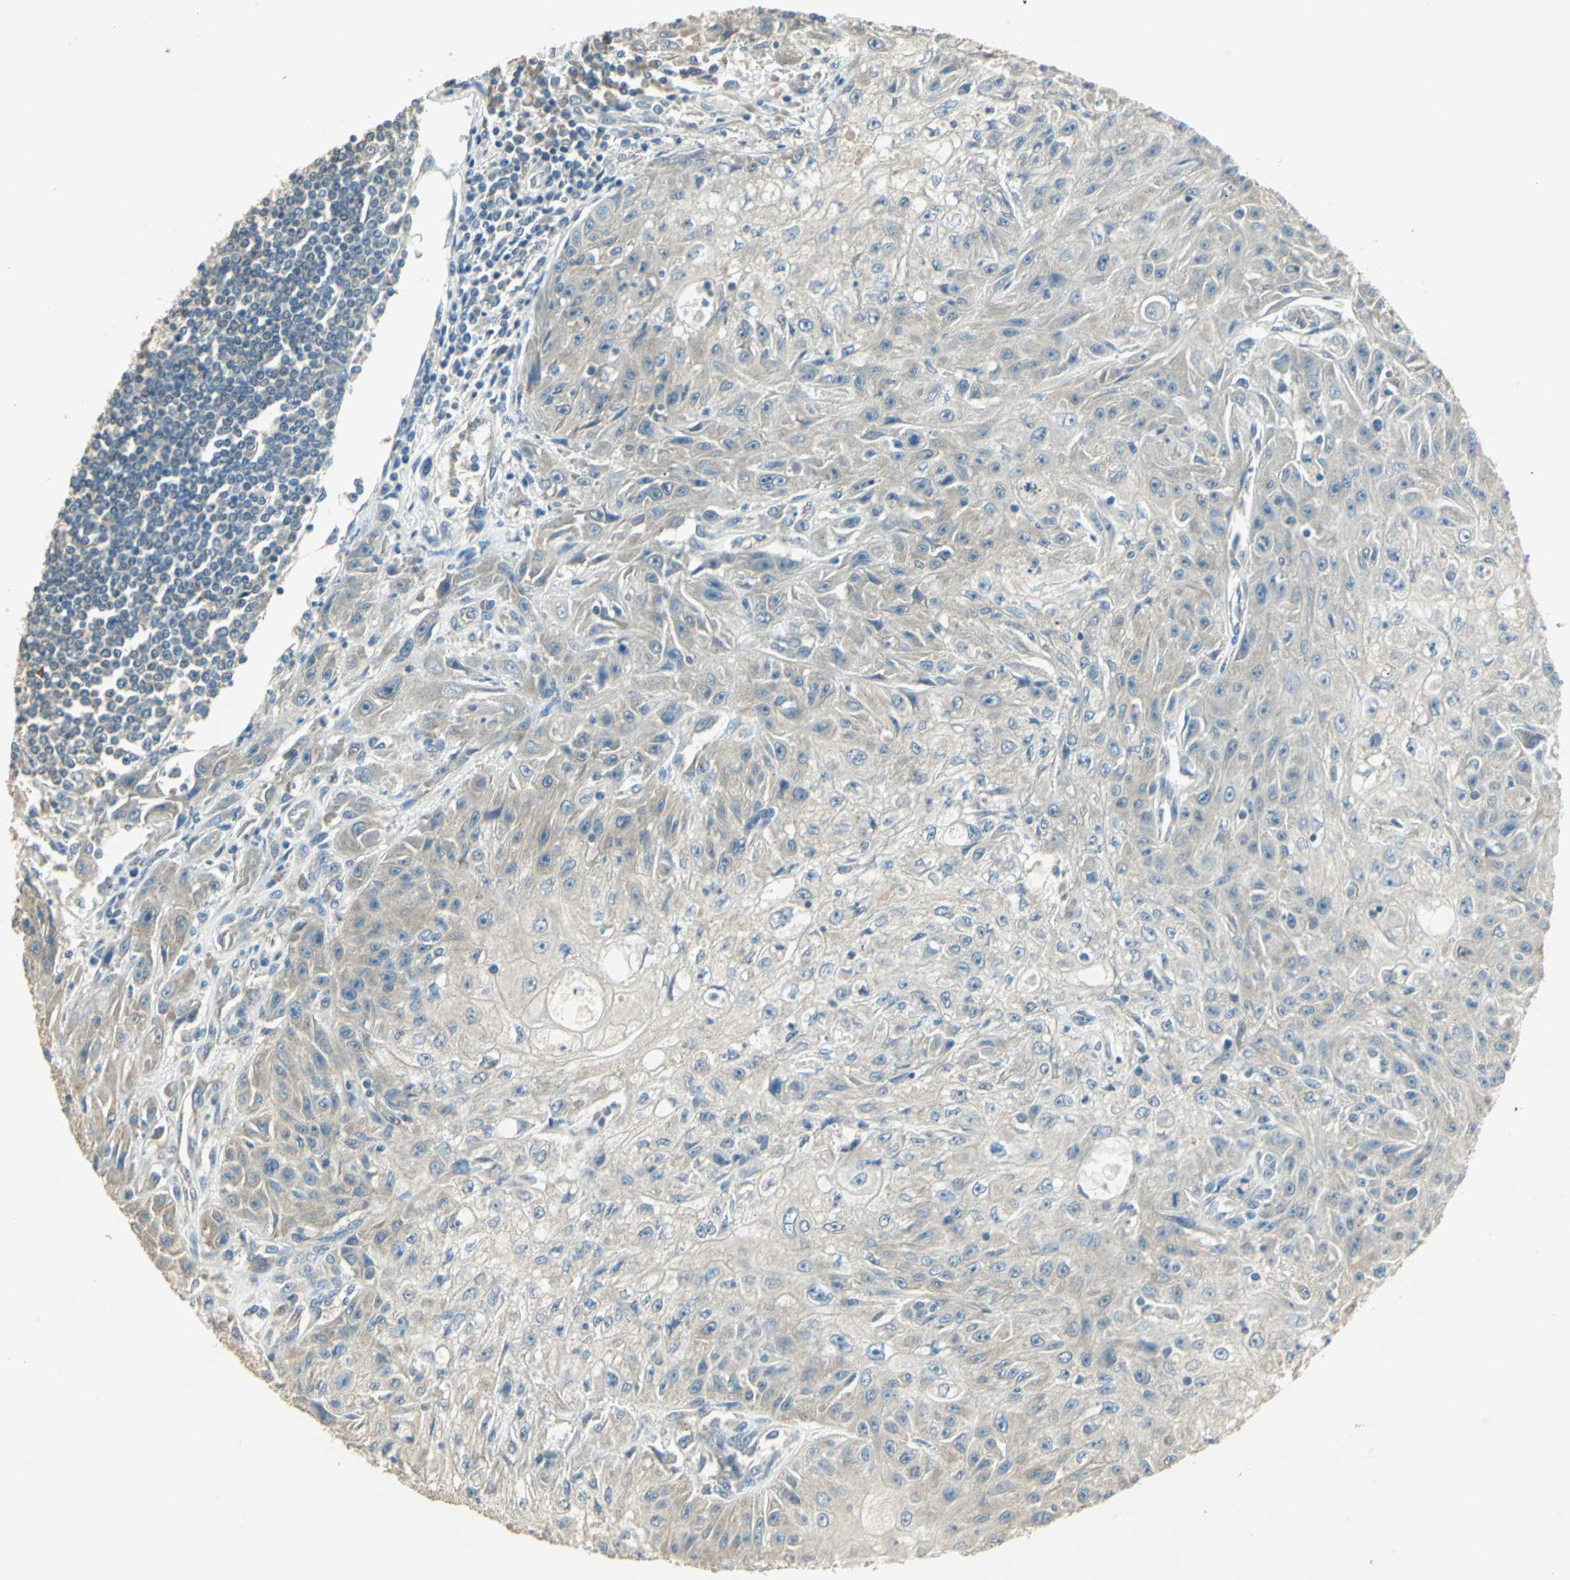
{"staining": {"intensity": "weak", "quantity": "25%-75%", "location": "cytoplasmic/membranous"}, "tissue": "skin cancer", "cell_type": "Tumor cells", "image_type": "cancer", "snomed": [{"axis": "morphology", "description": "Squamous cell carcinoma, NOS"}, {"axis": "topography", "description": "Skin"}], "caption": "Immunohistochemical staining of human squamous cell carcinoma (skin) shows low levels of weak cytoplasmic/membranous staining in approximately 25%-75% of tumor cells.", "gene": "SHC2", "patient": {"sex": "male", "age": 75}}